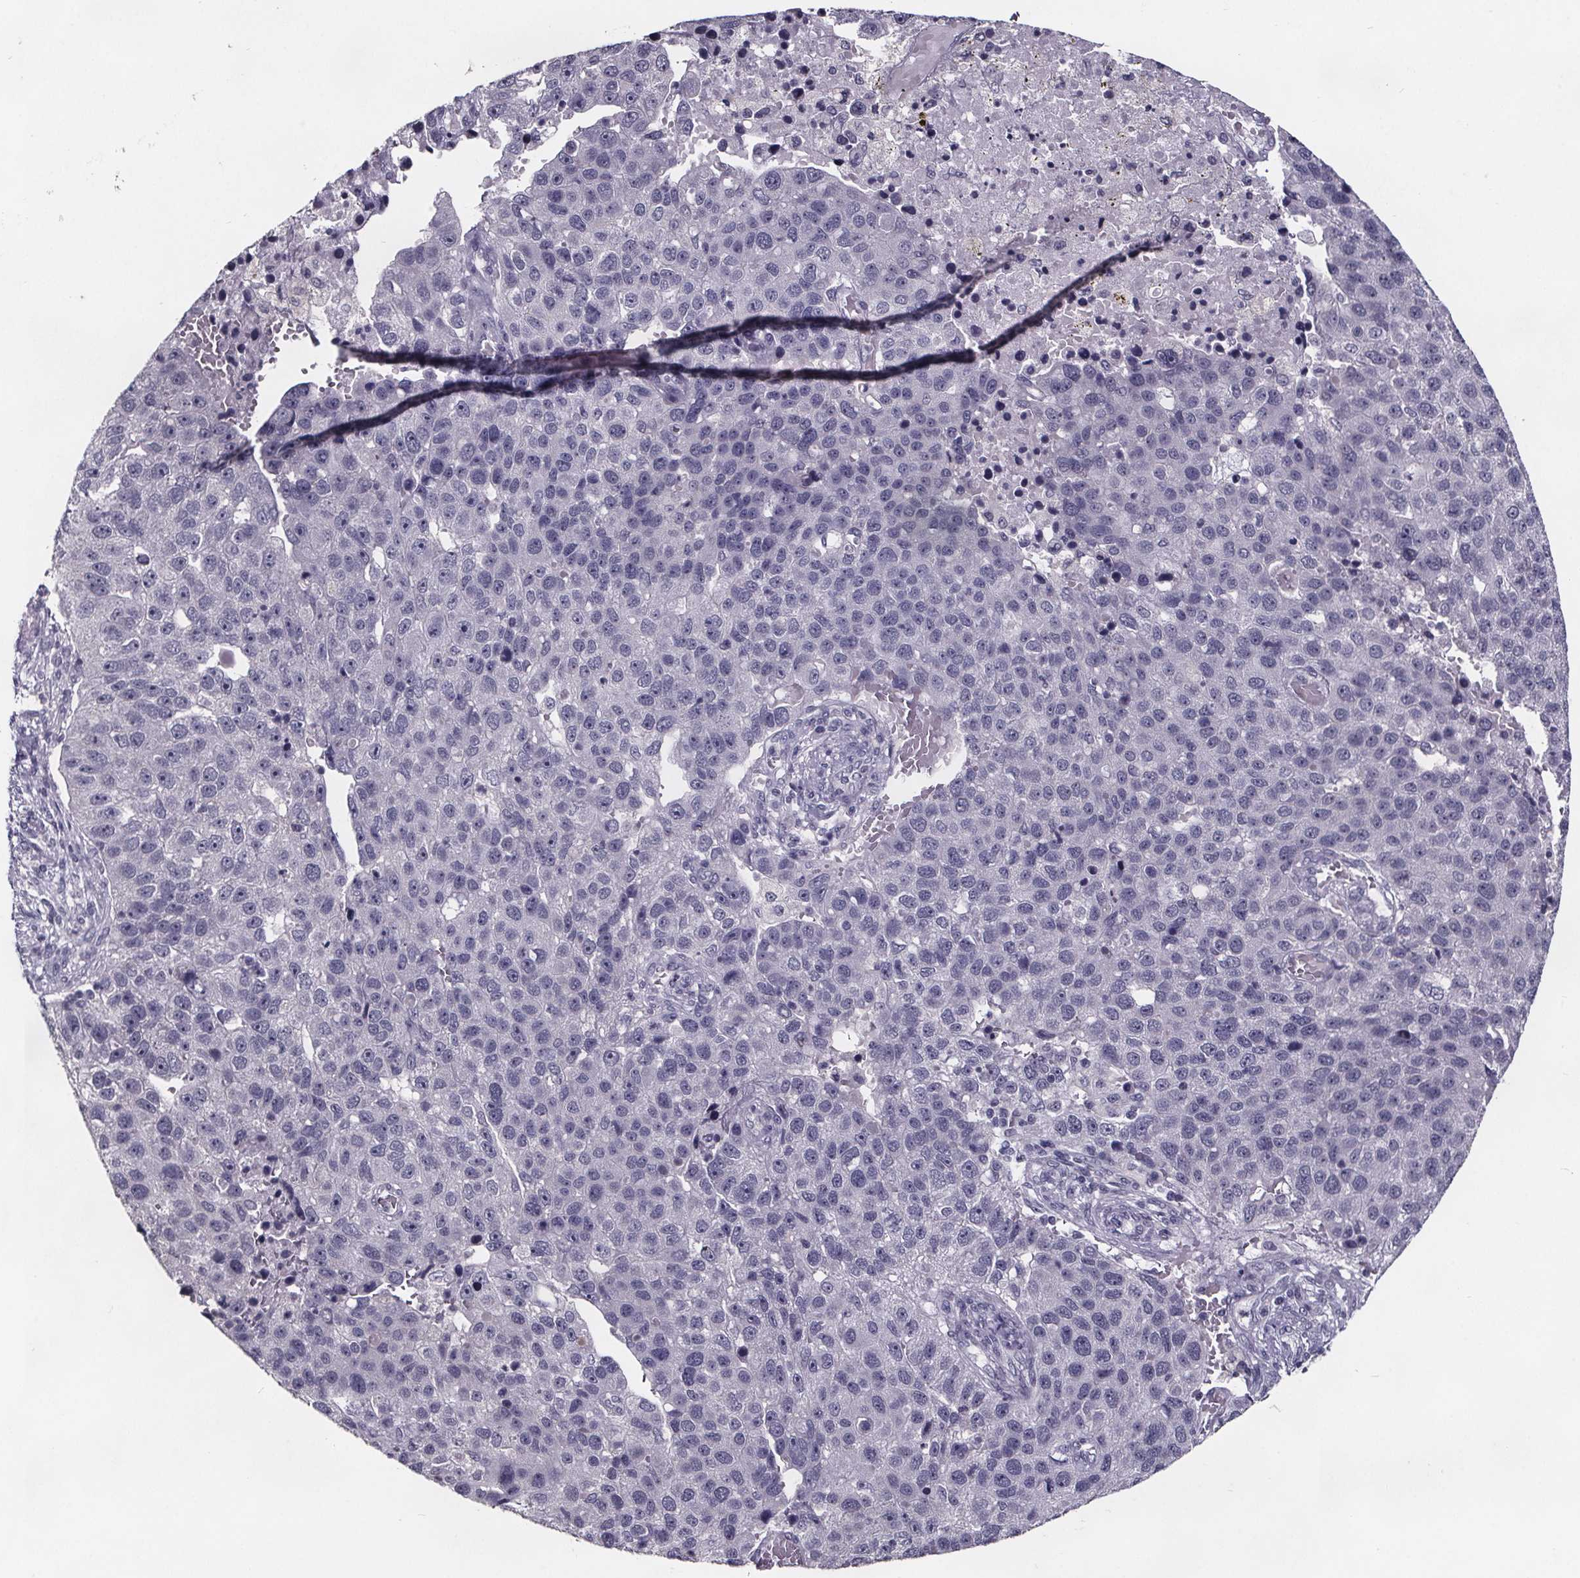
{"staining": {"intensity": "negative", "quantity": "none", "location": "none"}, "tissue": "pancreatic cancer", "cell_type": "Tumor cells", "image_type": "cancer", "snomed": [{"axis": "morphology", "description": "Adenocarcinoma, NOS"}, {"axis": "topography", "description": "Pancreas"}], "caption": "IHC image of pancreatic cancer stained for a protein (brown), which shows no positivity in tumor cells.", "gene": "AR", "patient": {"sex": "female", "age": 61}}